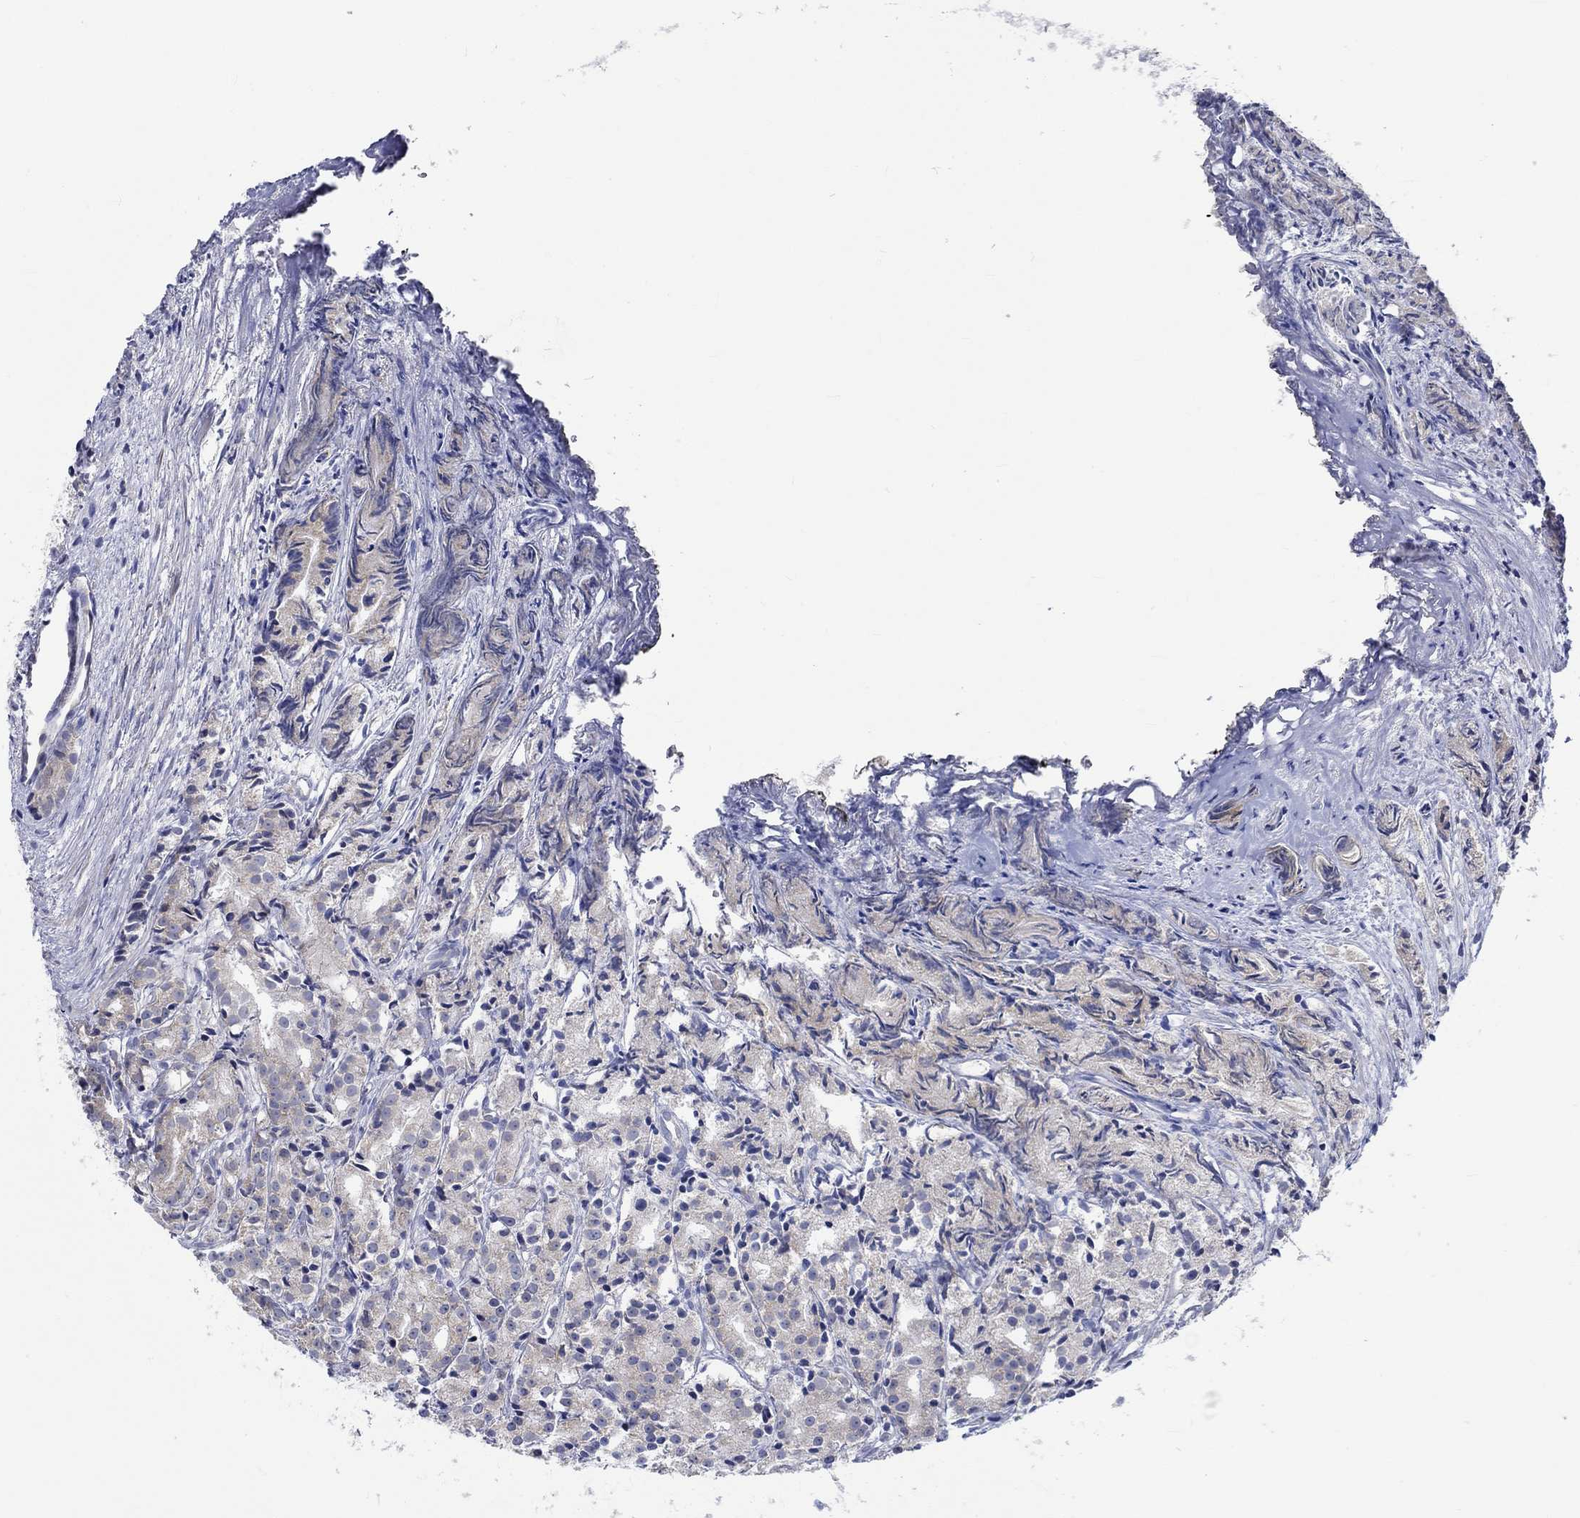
{"staining": {"intensity": "moderate", "quantity": "<25%", "location": "cytoplasmic/membranous"}, "tissue": "prostate cancer", "cell_type": "Tumor cells", "image_type": "cancer", "snomed": [{"axis": "morphology", "description": "Adenocarcinoma, Medium grade"}, {"axis": "topography", "description": "Prostate"}], "caption": "An immunohistochemistry (IHC) photomicrograph of tumor tissue is shown. Protein staining in brown highlights moderate cytoplasmic/membranous positivity in prostate cancer within tumor cells.", "gene": "WASF1", "patient": {"sex": "male", "age": 74}}